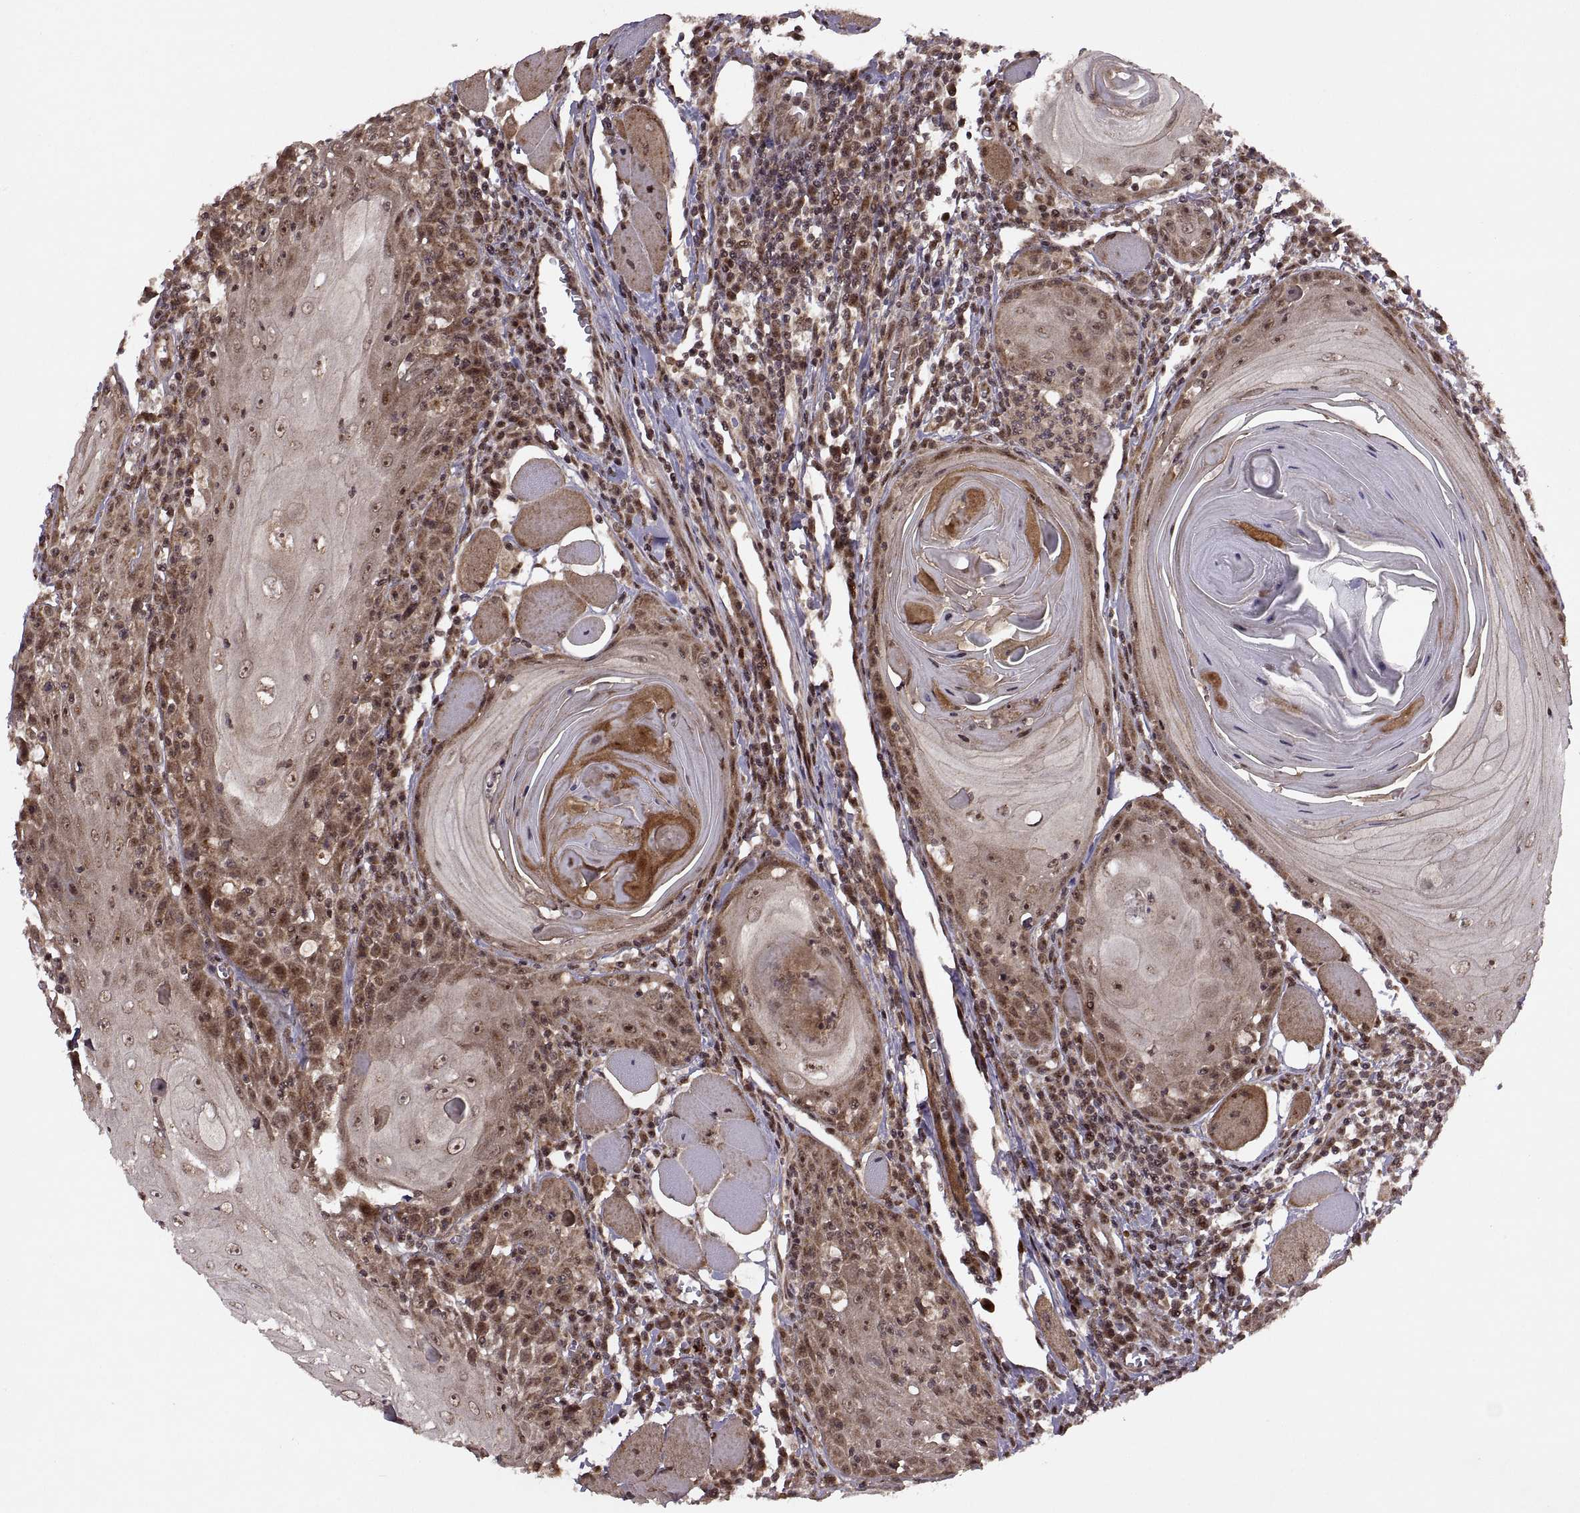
{"staining": {"intensity": "moderate", "quantity": ">75%", "location": "cytoplasmic/membranous,nuclear"}, "tissue": "head and neck cancer", "cell_type": "Tumor cells", "image_type": "cancer", "snomed": [{"axis": "morphology", "description": "Normal tissue, NOS"}, {"axis": "morphology", "description": "Squamous cell carcinoma, NOS"}, {"axis": "topography", "description": "Oral tissue"}, {"axis": "topography", "description": "Head-Neck"}], "caption": "Squamous cell carcinoma (head and neck) stained with a brown dye displays moderate cytoplasmic/membranous and nuclear positive staining in approximately >75% of tumor cells.", "gene": "PTOV1", "patient": {"sex": "male", "age": 52}}